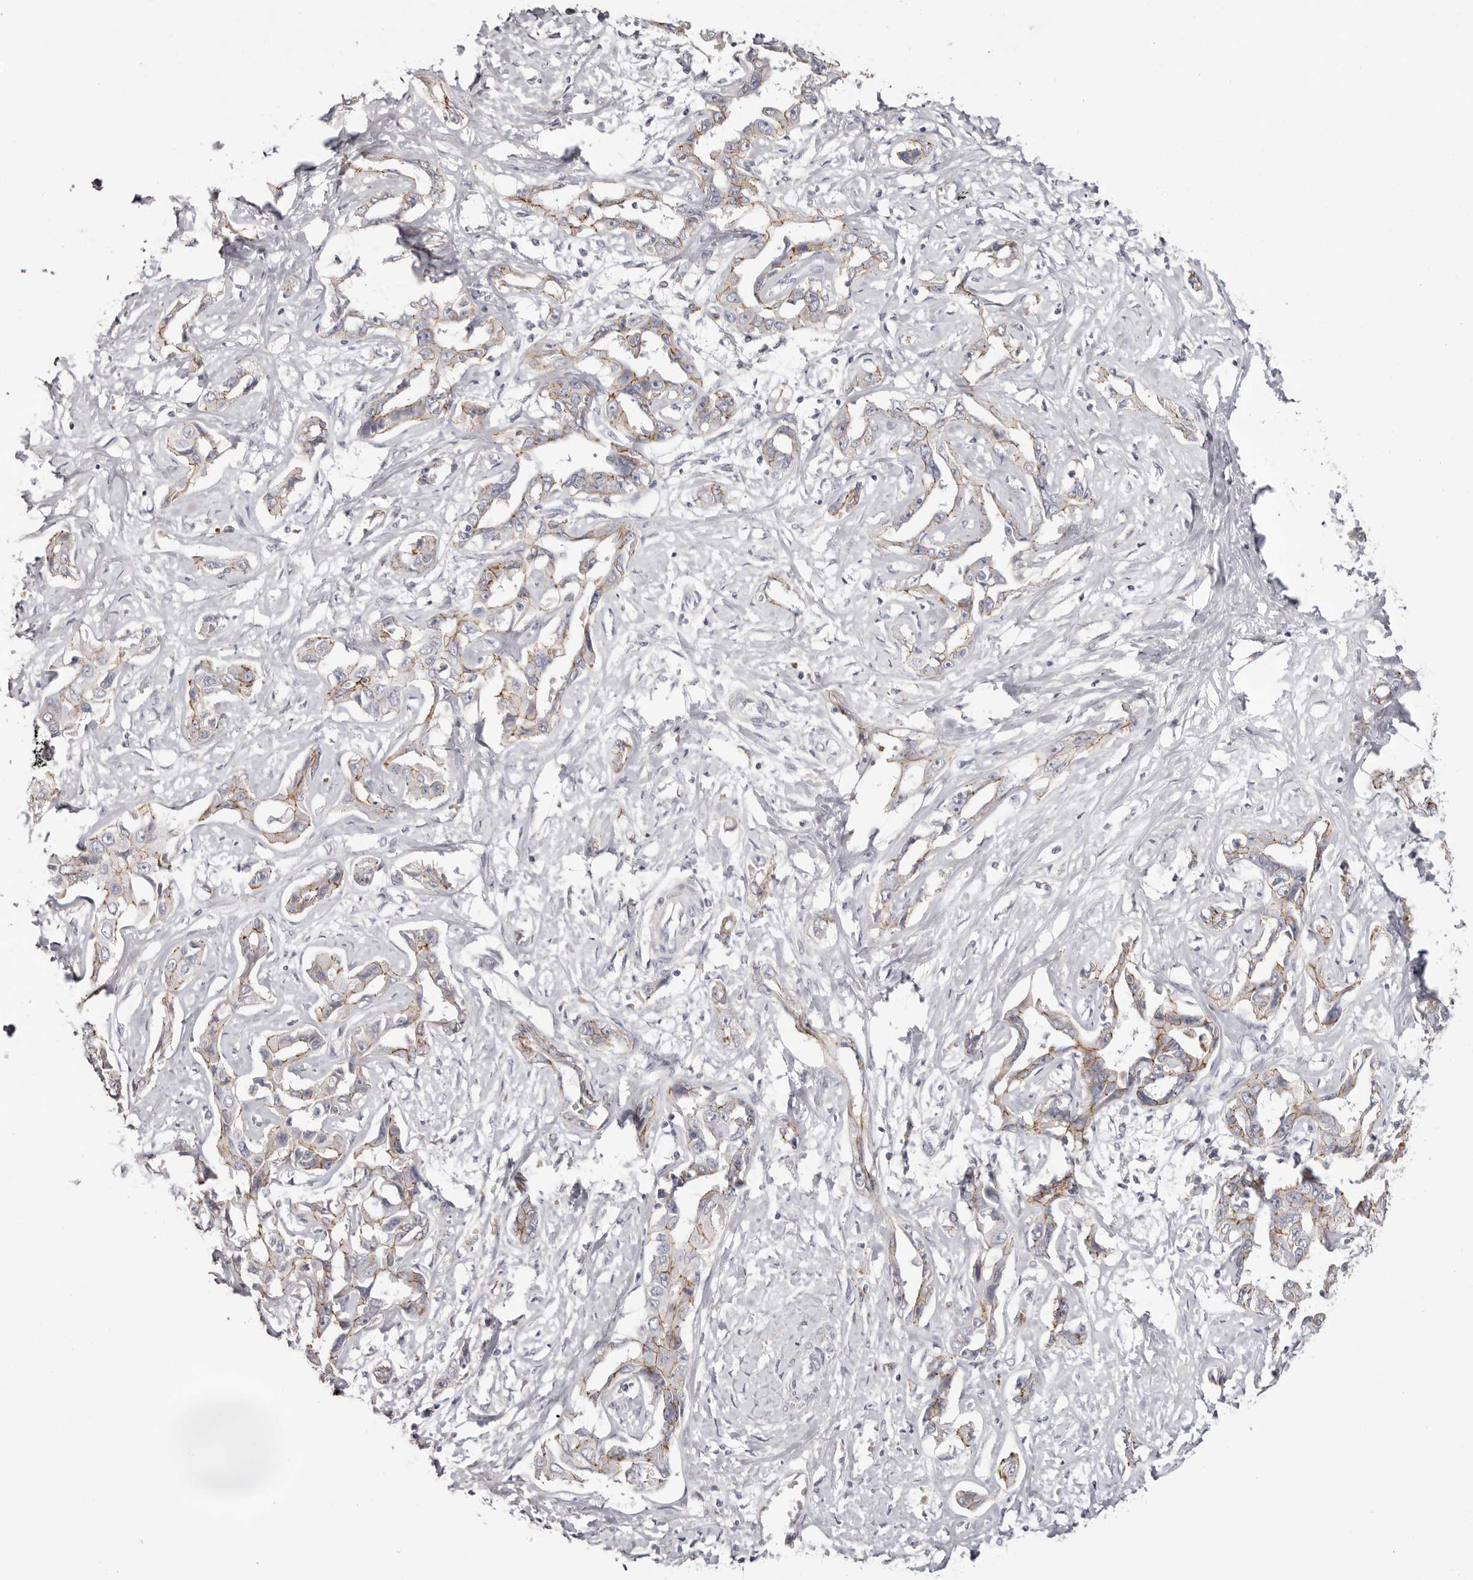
{"staining": {"intensity": "moderate", "quantity": "<25%", "location": "cytoplasmic/membranous"}, "tissue": "liver cancer", "cell_type": "Tumor cells", "image_type": "cancer", "snomed": [{"axis": "morphology", "description": "Cholangiocarcinoma"}, {"axis": "topography", "description": "Liver"}], "caption": "Protein expression analysis of human liver cancer reveals moderate cytoplasmic/membranous positivity in about <25% of tumor cells.", "gene": "PCDHB6", "patient": {"sex": "male", "age": 59}}